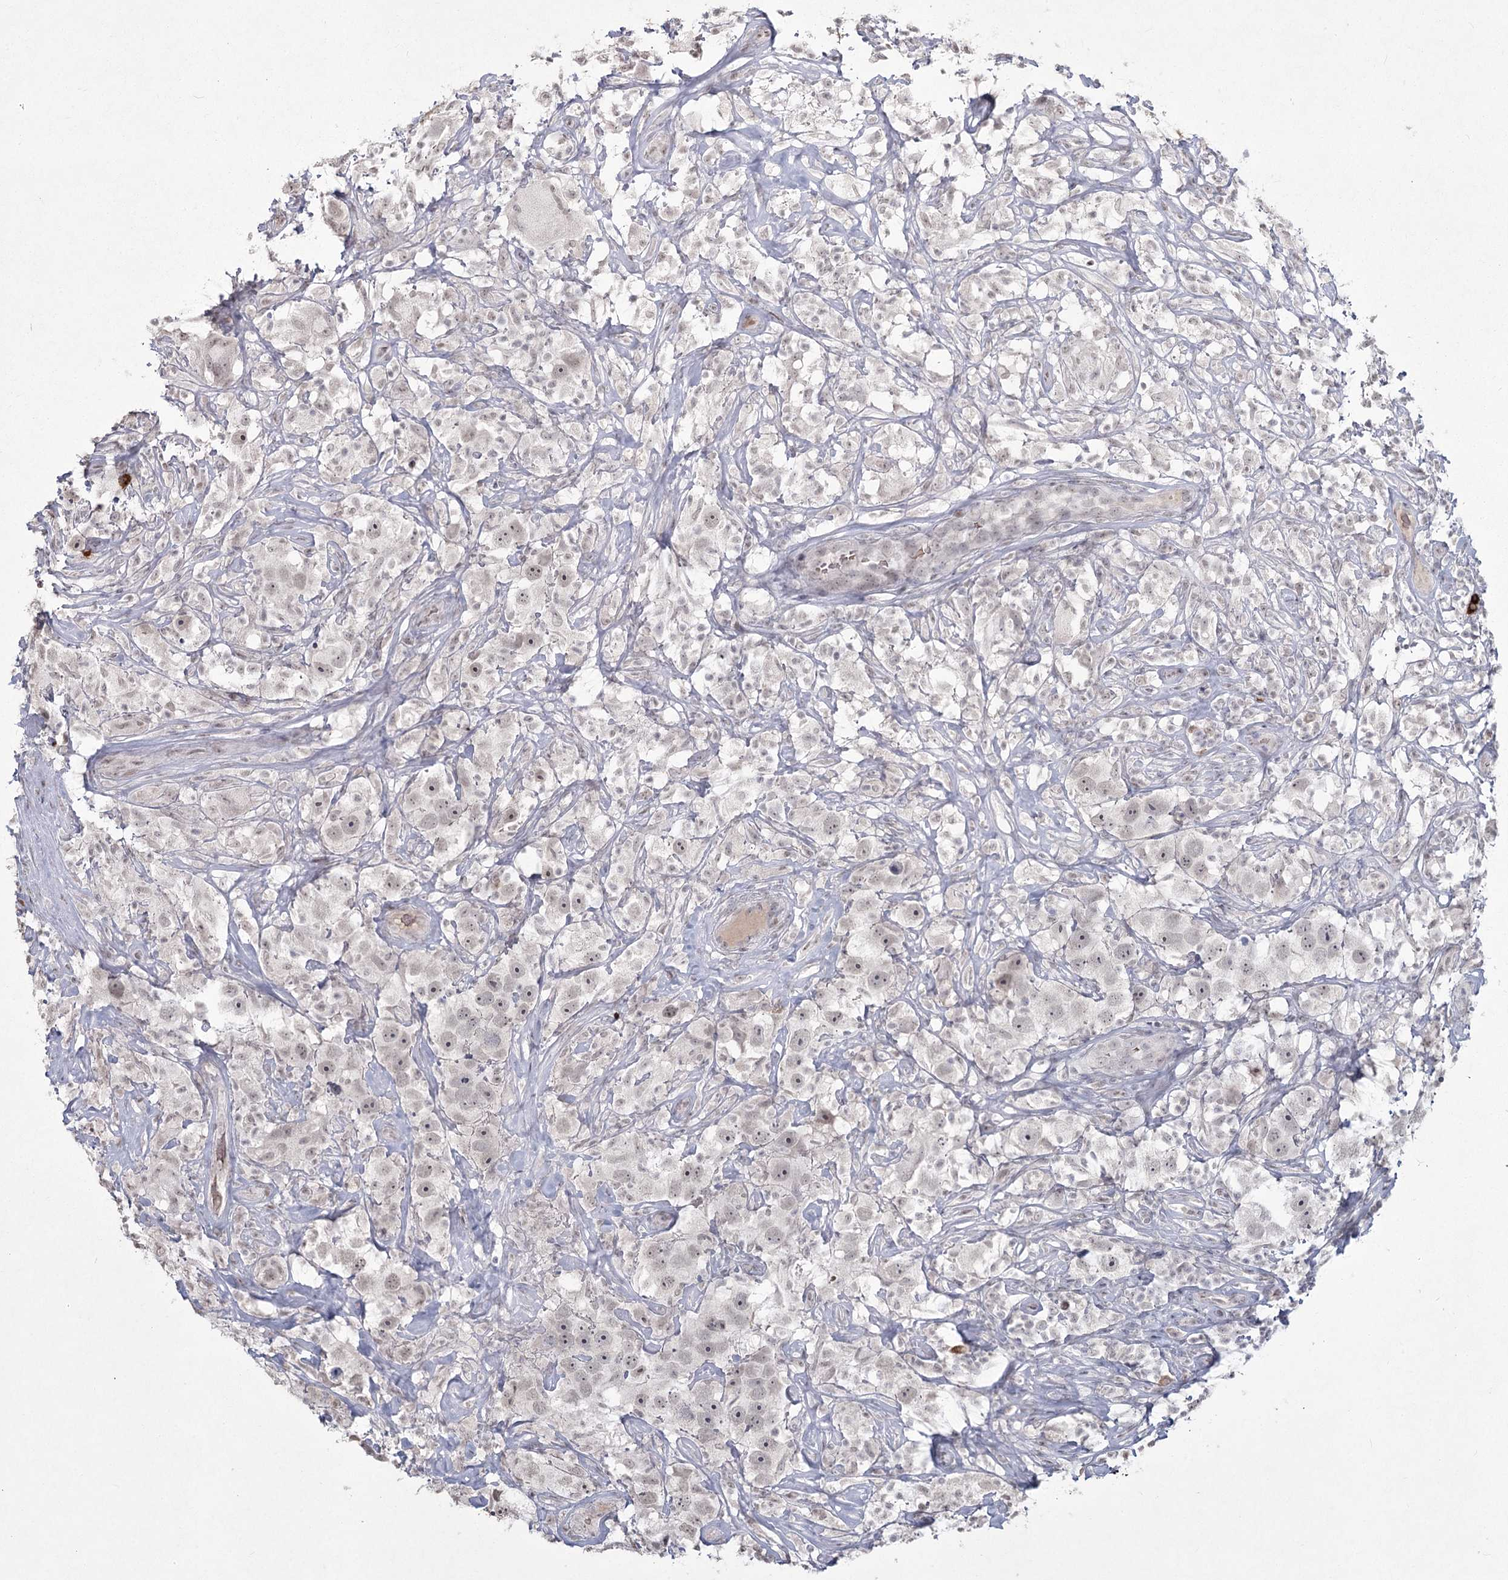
{"staining": {"intensity": "weak", "quantity": "<25%", "location": "nuclear"}, "tissue": "testis cancer", "cell_type": "Tumor cells", "image_type": "cancer", "snomed": [{"axis": "morphology", "description": "Seminoma, NOS"}, {"axis": "topography", "description": "Testis"}], "caption": "The immunohistochemistry (IHC) image has no significant staining in tumor cells of testis seminoma tissue. (IHC, brightfield microscopy, high magnification).", "gene": "LY6G5C", "patient": {"sex": "male", "age": 49}}